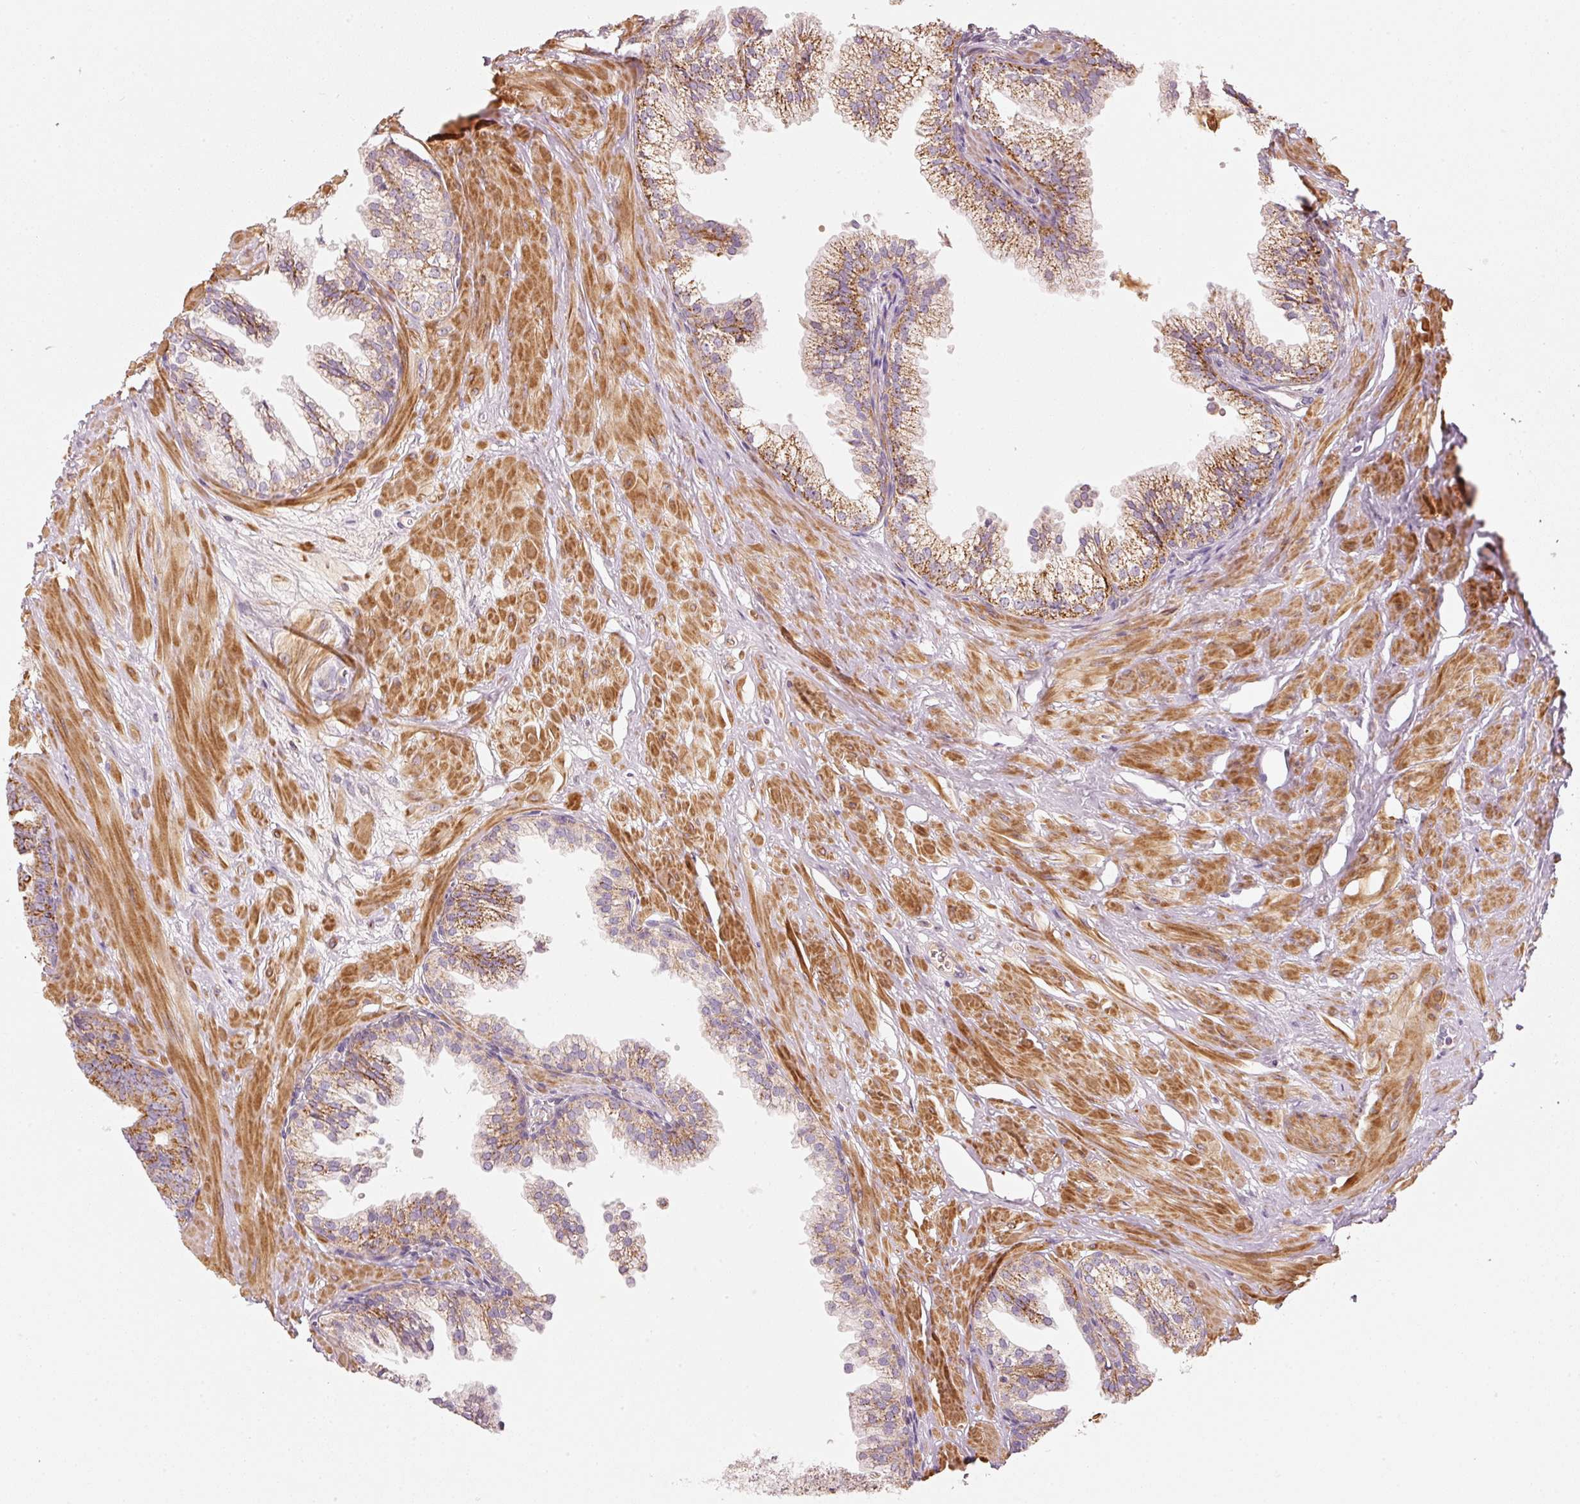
{"staining": {"intensity": "moderate", "quantity": ">75%", "location": "cytoplasmic/membranous"}, "tissue": "prostate", "cell_type": "Glandular cells", "image_type": "normal", "snomed": [{"axis": "morphology", "description": "Normal tissue, NOS"}, {"axis": "topography", "description": "Prostate"}, {"axis": "topography", "description": "Peripheral nerve tissue"}], "caption": "An image of prostate stained for a protein reveals moderate cytoplasmic/membranous brown staining in glandular cells. (Stains: DAB in brown, nuclei in blue, Microscopy: brightfield microscopy at high magnification).", "gene": "C17orf98", "patient": {"sex": "male", "age": 55}}